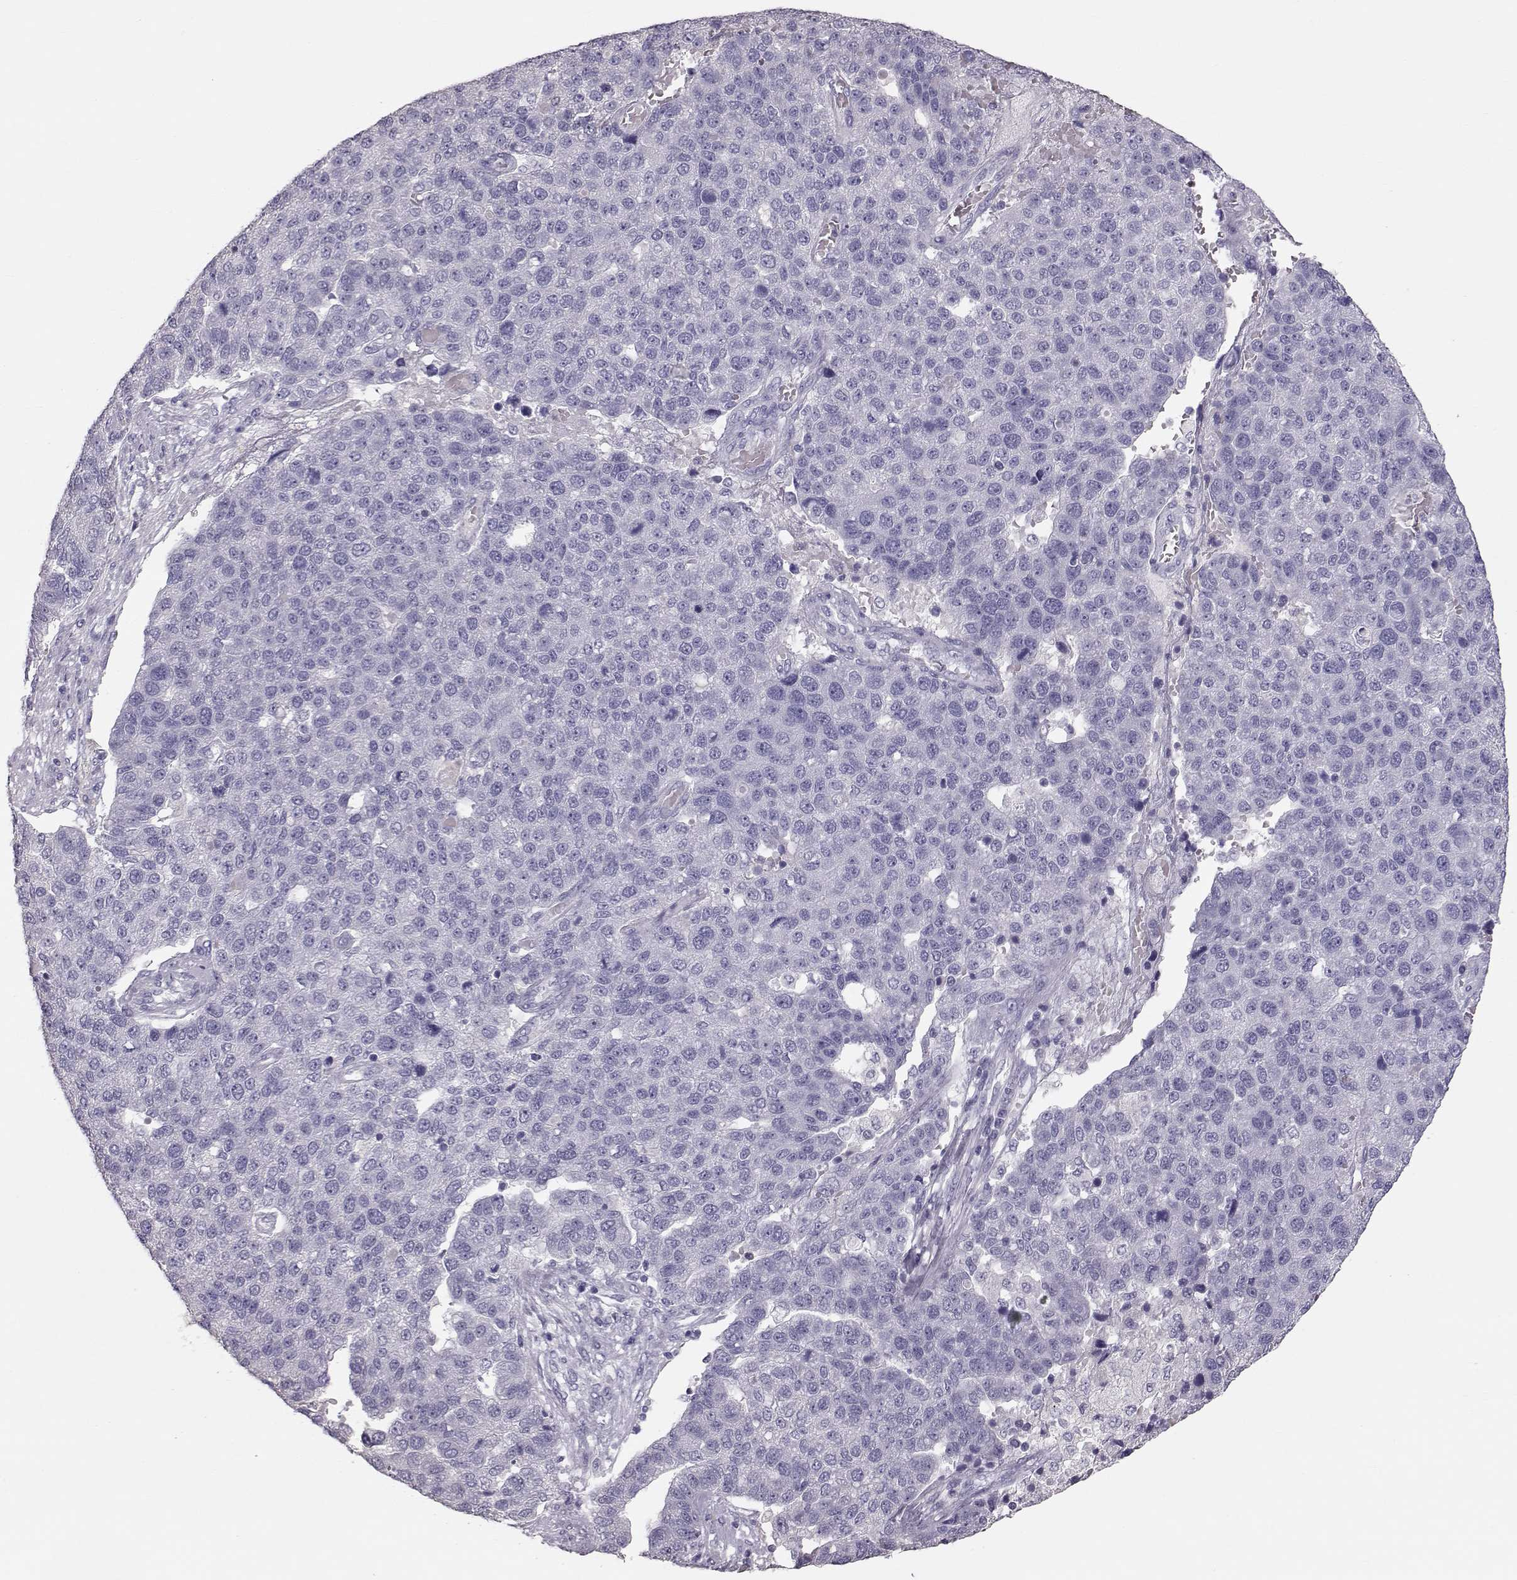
{"staining": {"intensity": "negative", "quantity": "none", "location": "none"}, "tissue": "pancreatic cancer", "cell_type": "Tumor cells", "image_type": "cancer", "snomed": [{"axis": "morphology", "description": "Adenocarcinoma, NOS"}, {"axis": "topography", "description": "Pancreas"}], "caption": "IHC image of neoplastic tissue: human pancreatic cancer (adenocarcinoma) stained with DAB exhibits no significant protein expression in tumor cells.", "gene": "POU1F1", "patient": {"sex": "female", "age": 61}}